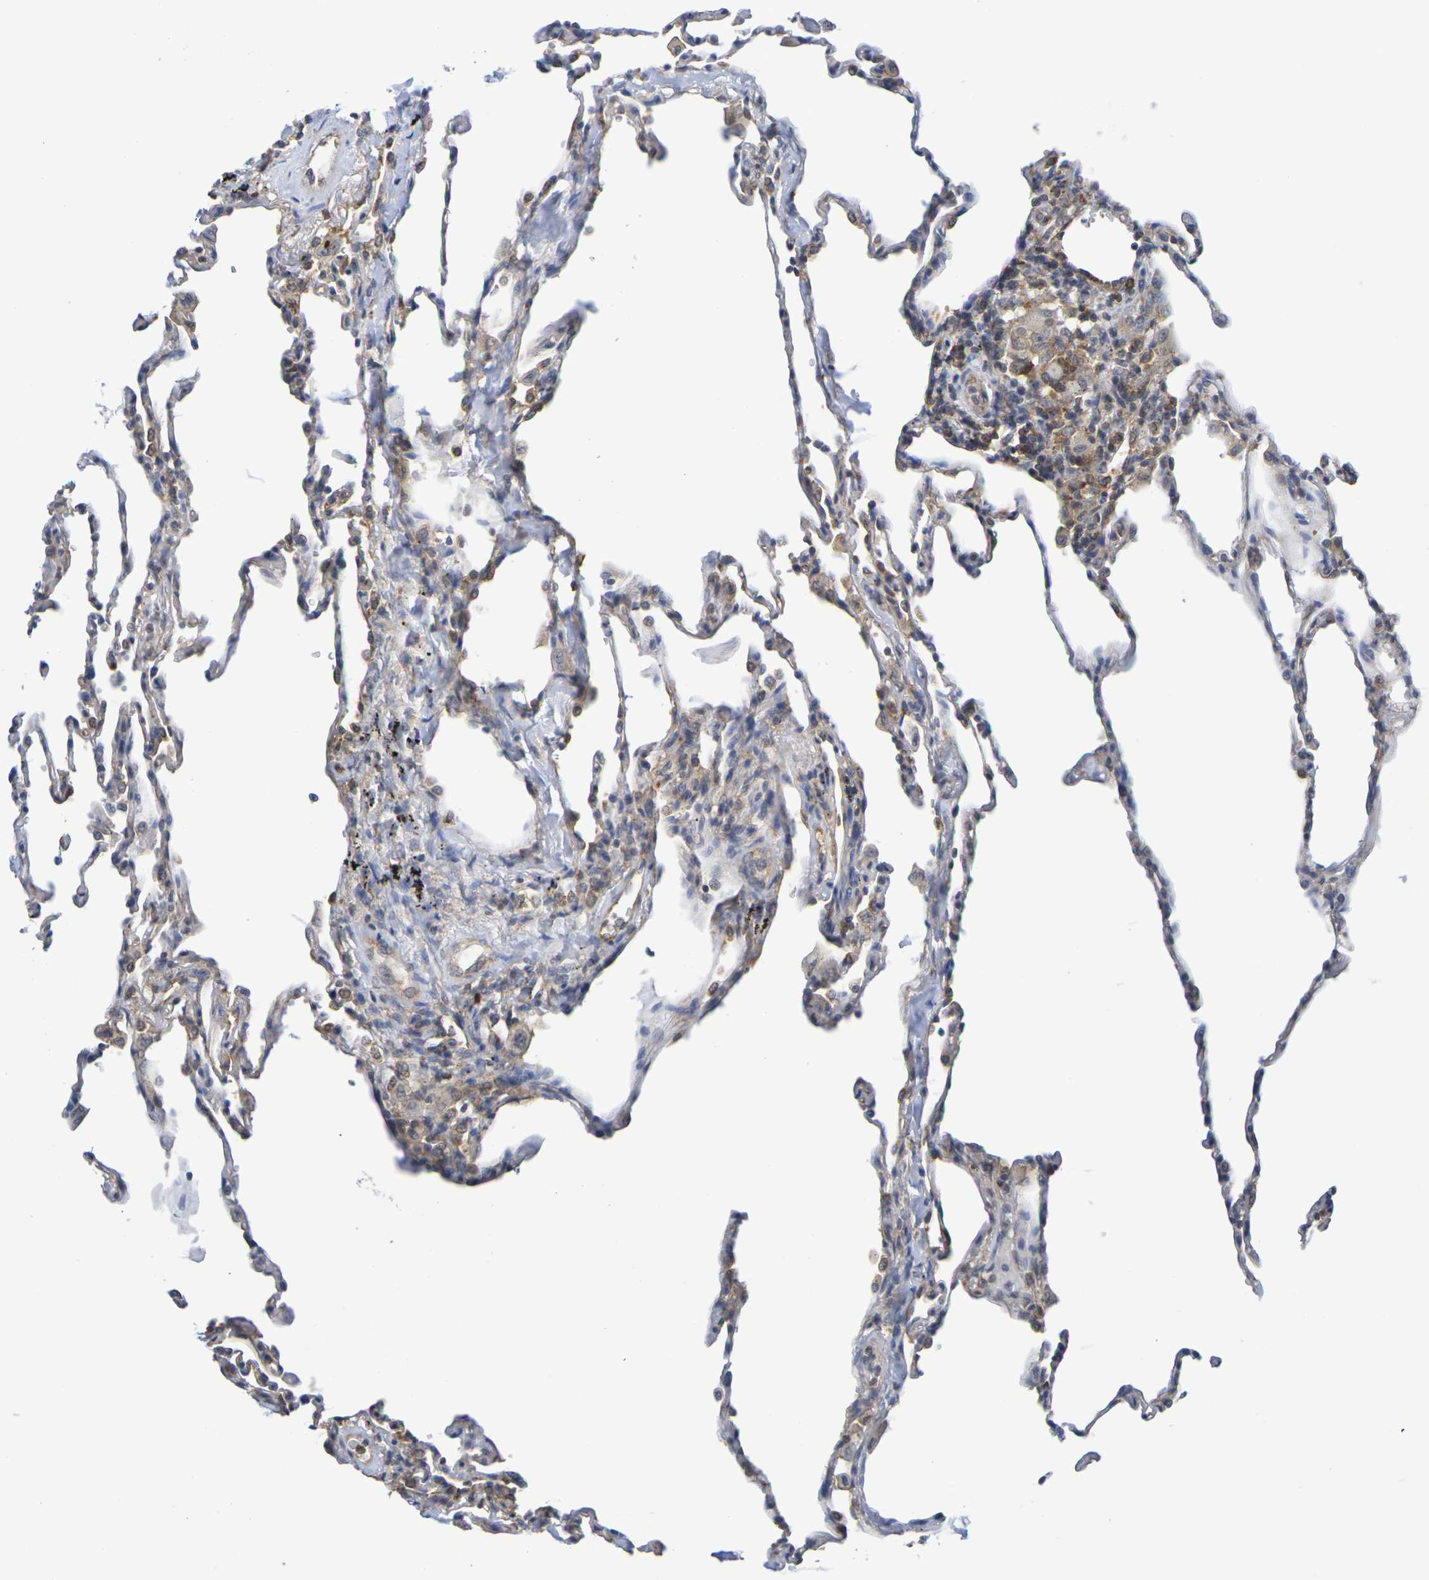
{"staining": {"intensity": "moderate", "quantity": "<25%", "location": "cytoplasmic/membranous"}, "tissue": "lung", "cell_type": "Alveolar cells", "image_type": "normal", "snomed": [{"axis": "morphology", "description": "Normal tissue, NOS"}, {"axis": "topography", "description": "Lung"}], "caption": "Moderate cytoplasmic/membranous protein positivity is identified in approximately <25% of alveolar cells in lung. Ihc stains the protein of interest in brown and the nuclei are stained blue.", "gene": "CHRNB1", "patient": {"sex": "male", "age": 59}}